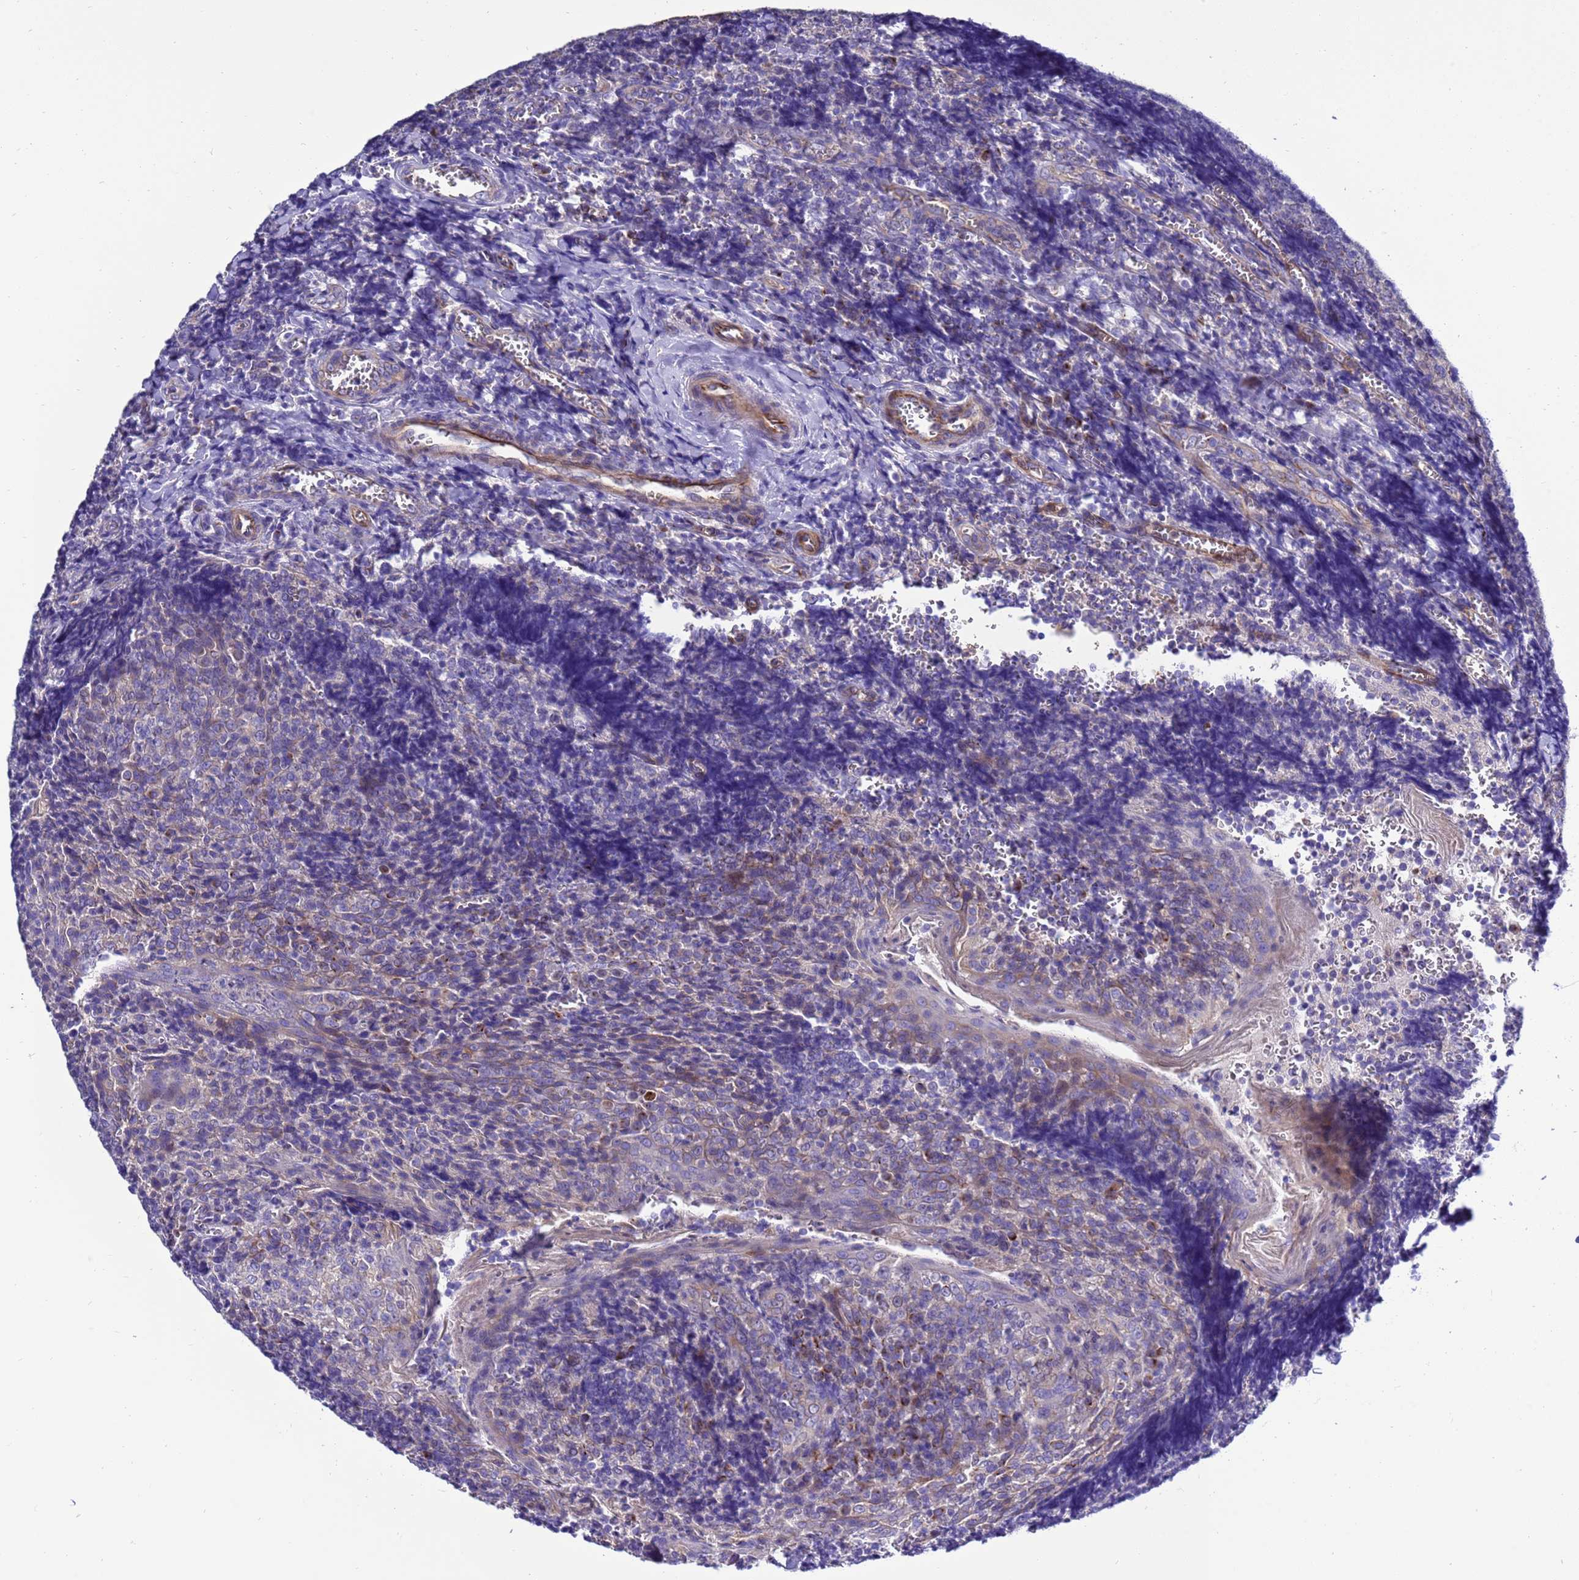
{"staining": {"intensity": "negative", "quantity": "none", "location": "none"}, "tissue": "tonsil", "cell_type": "Germinal center cells", "image_type": "normal", "snomed": [{"axis": "morphology", "description": "Normal tissue, NOS"}, {"axis": "topography", "description": "Tonsil"}], "caption": "There is no significant positivity in germinal center cells of tonsil. (Brightfield microscopy of DAB (3,3'-diaminobenzidine) immunohistochemistry (IHC) at high magnification).", "gene": "KICS2", "patient": {"sex": "male", "age": 27}}